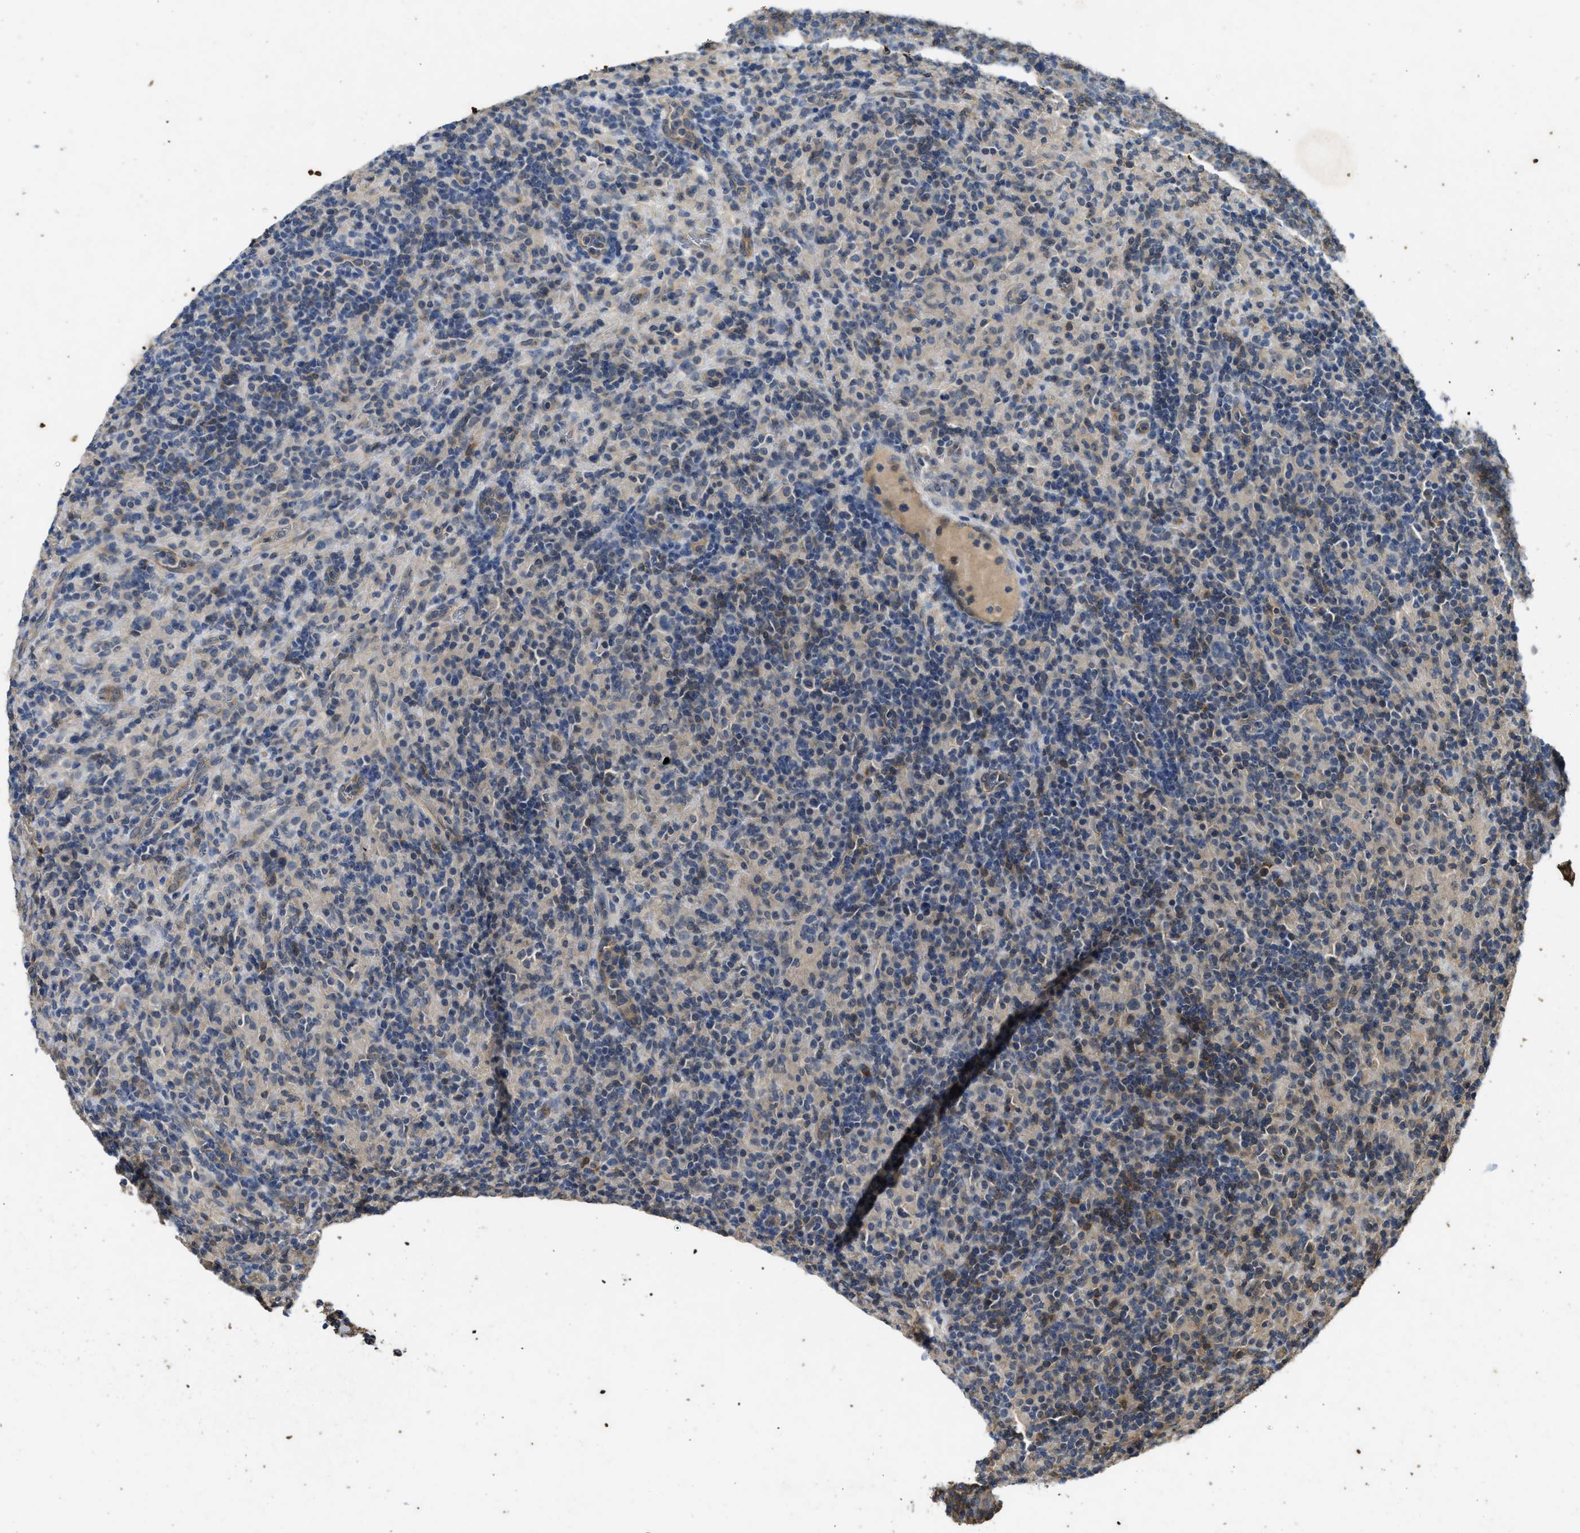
{"staining": {"intensity": "weak", "quantity": "<25%", "location": "cytoplasmic/membranous"}, "tissue": "lymphoma", "cell_type": "Tumor cells", "image_type": "cancer", "snomed": [{"axis": "morphology", "description": "Hodgkin's disease, NOS"}, {"axis": "topography", "description": "Lymph node"}], "caption": "Tumor cells are negative for brown protein staining in Hodgkin's disease.", "gene": "PPP3CA", "patient": {"sex": "male", "age": 70}}